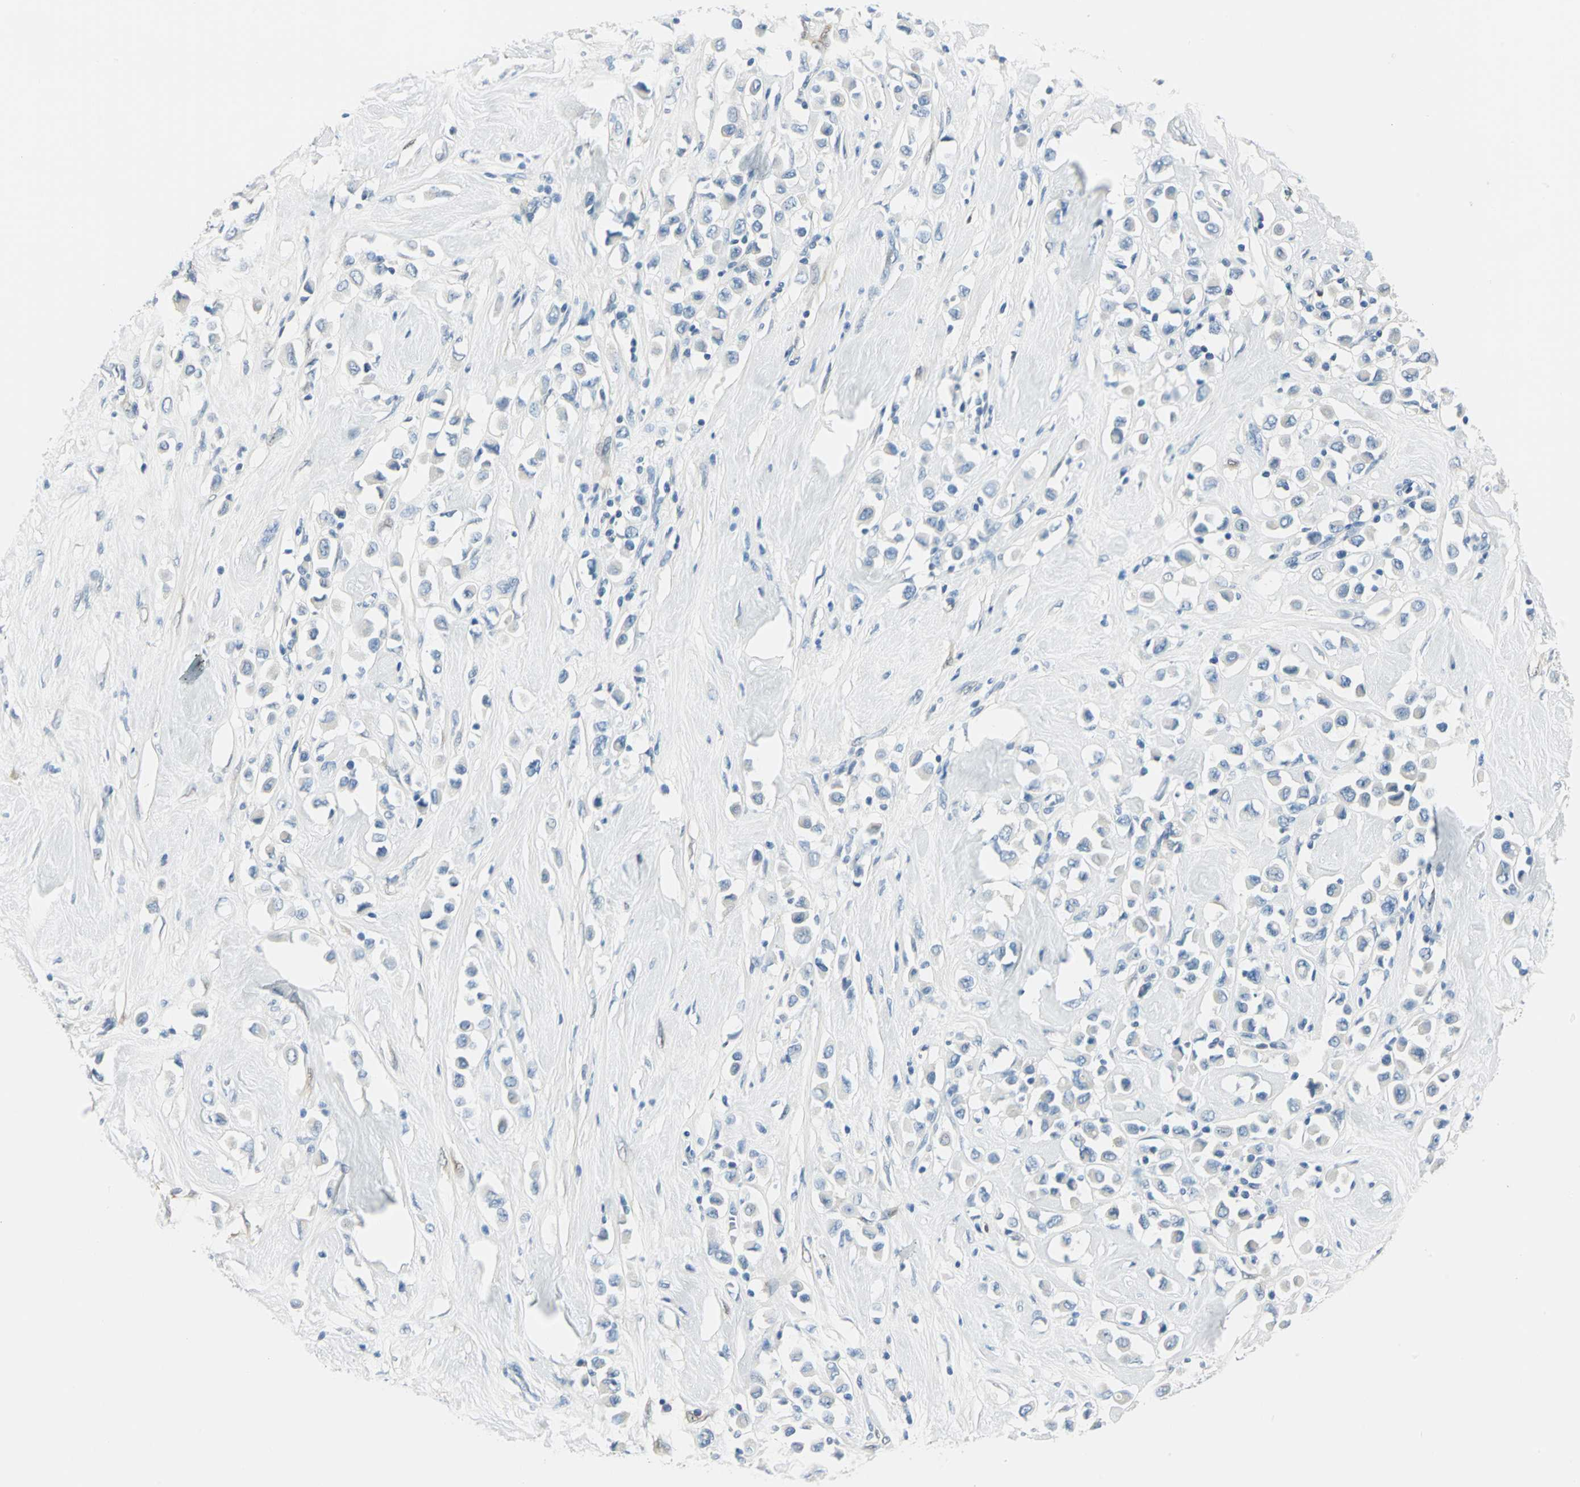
{"staining": {"intensity": "negative", "quantity": "none", "location": "none"}, "tissue": "breast cancer", "cell_type": "Tumor cells", "image_type": "cancer", "snomed": [{"axis": "morphology", "description": "Duct carcinoma"}, {"axis": "topography", "description": "Breast"}], "caption": "Immunohistochemistry (IHC) of breast intraductal carcinoma exhibits no positivity in tumor cells.", "gene": "UCHL1", "patient": {"sex": "female", "age": 61}}